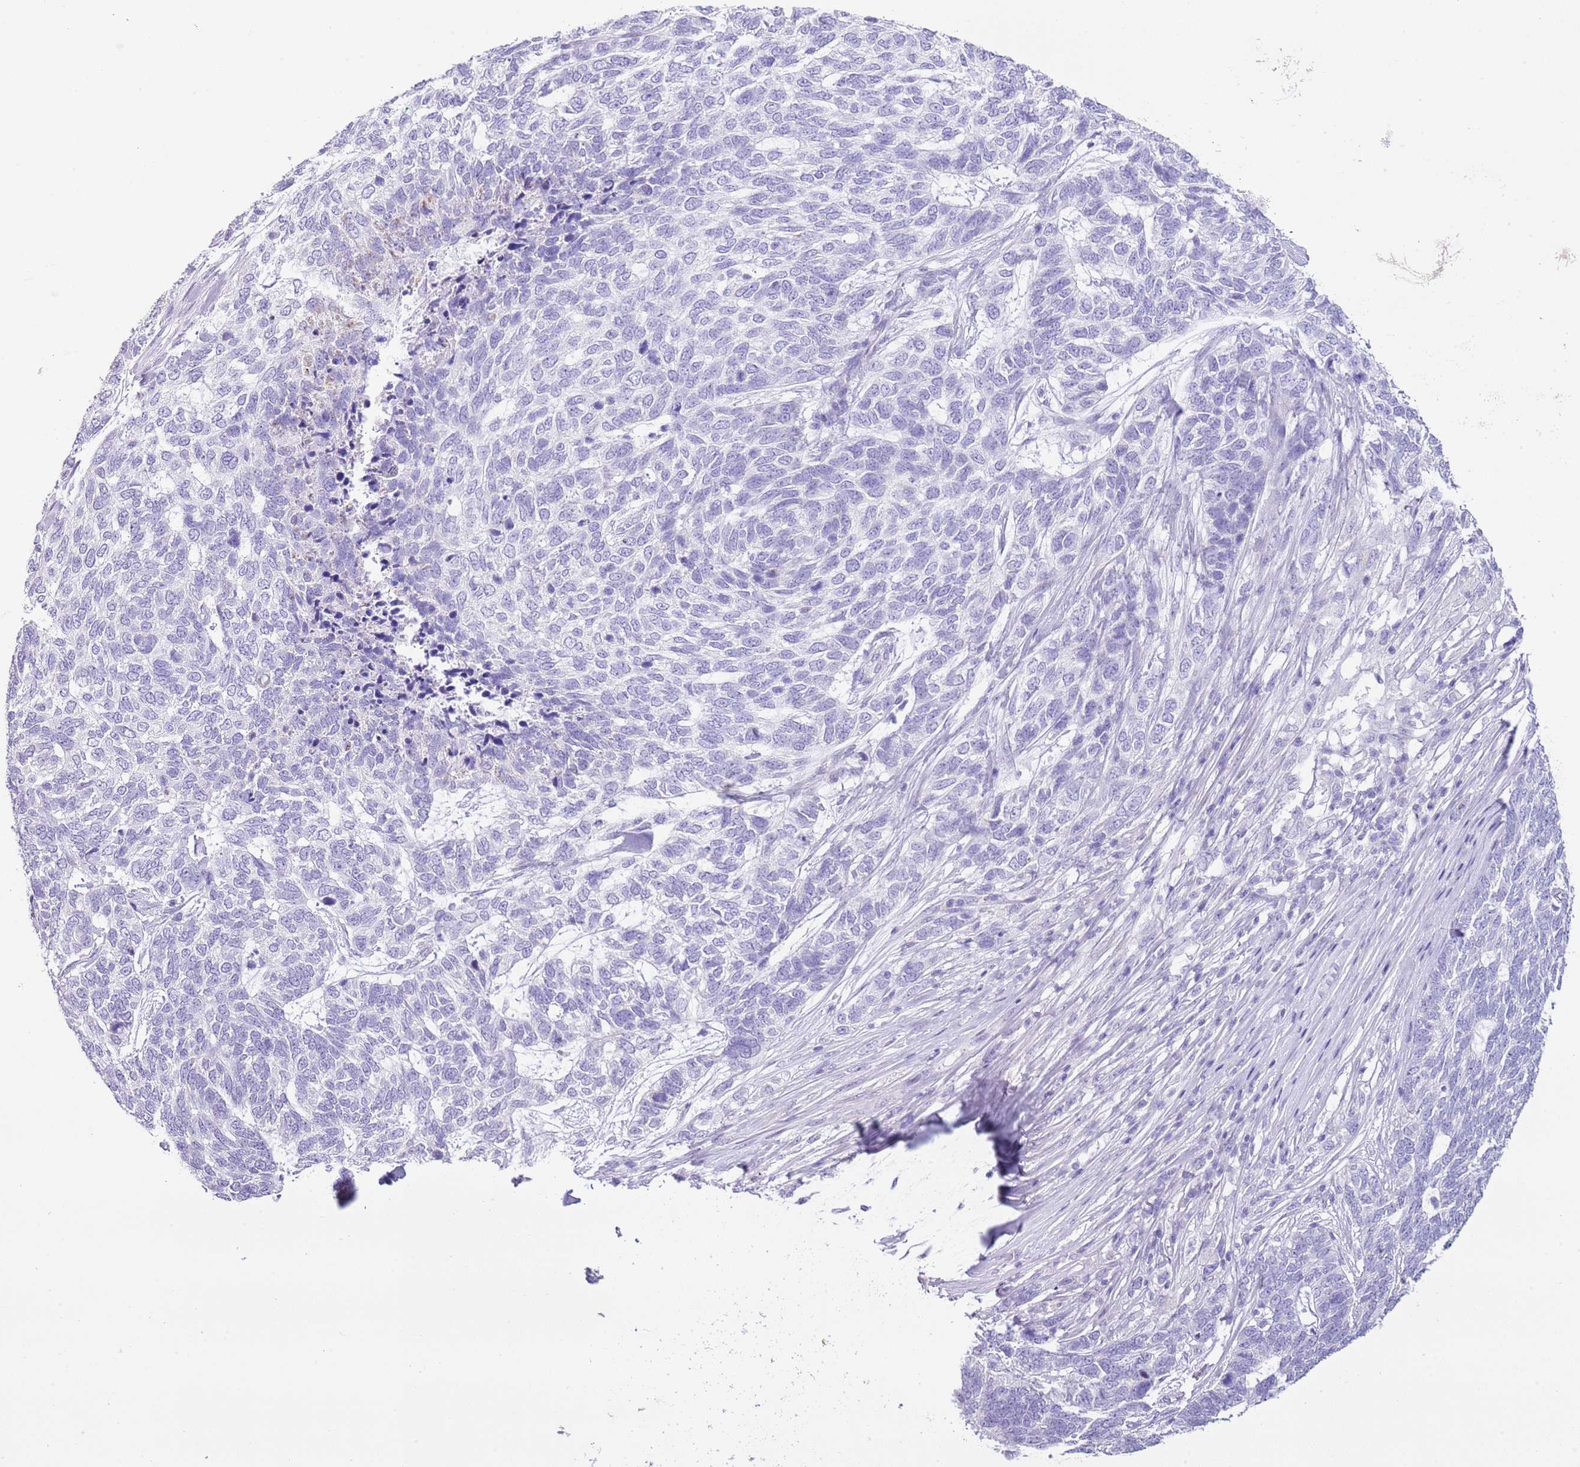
{"staining": {"intensity": "negative", "quantity": "none", "location": "none"}, "tissue": "skin cancer", "cell_type": "Tumor cells", "image_type": "cancer", "snomed": [{"axis": "morphology", "description": "Basal cell carcinoma"}, {"axis": "topography", "description": "Skin"}], "caption": "A histopathology image of human skin cancer (basal cell carcinoma) is negative for staining in tumor cells.", "gene": "OR2Z1", "patient": {"sex": "female", "age": 65}}